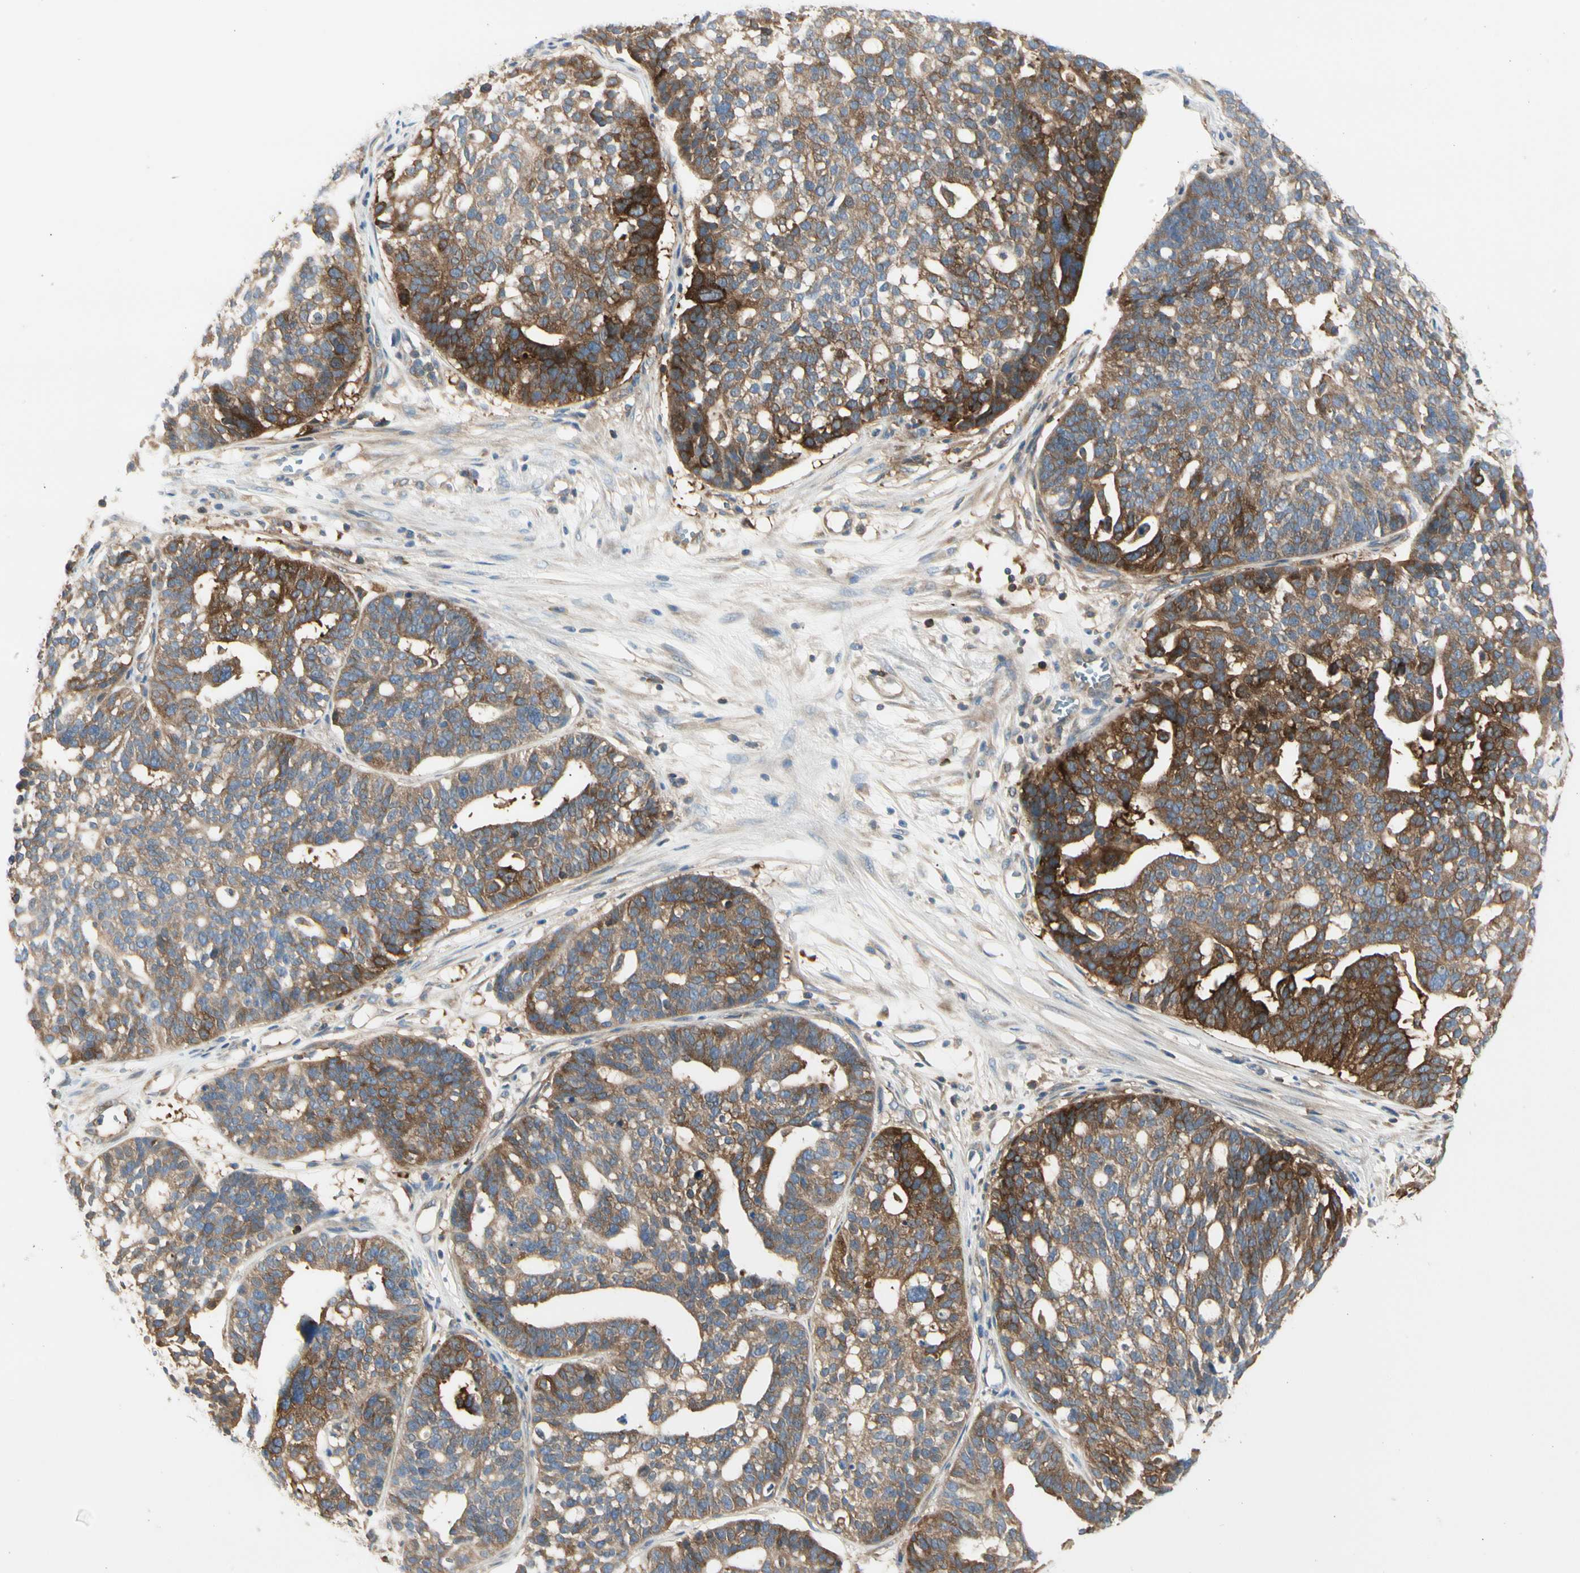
{"staining": {"intensity": "strong", "quantity": ">75%", "location": "cytoplasmic/membranous"}, "tissue": "ovarian cancer", "cell_type": "Tumor cells", "image_type": "cancer", "snomed": [{"axis": "morphology", "description": "Cystadenocarcinoma, serous, NOS"}, {"axis": "topography", "description": "Ovary"}], "caption": "Immunohistochemical staining of ovarian cancer shows high levels of strong cytoplasmic/membranous positivity in about >75% of tumor cells.", "gene": "NFKB2", "patient": {"sex": "female", "age": 59}}